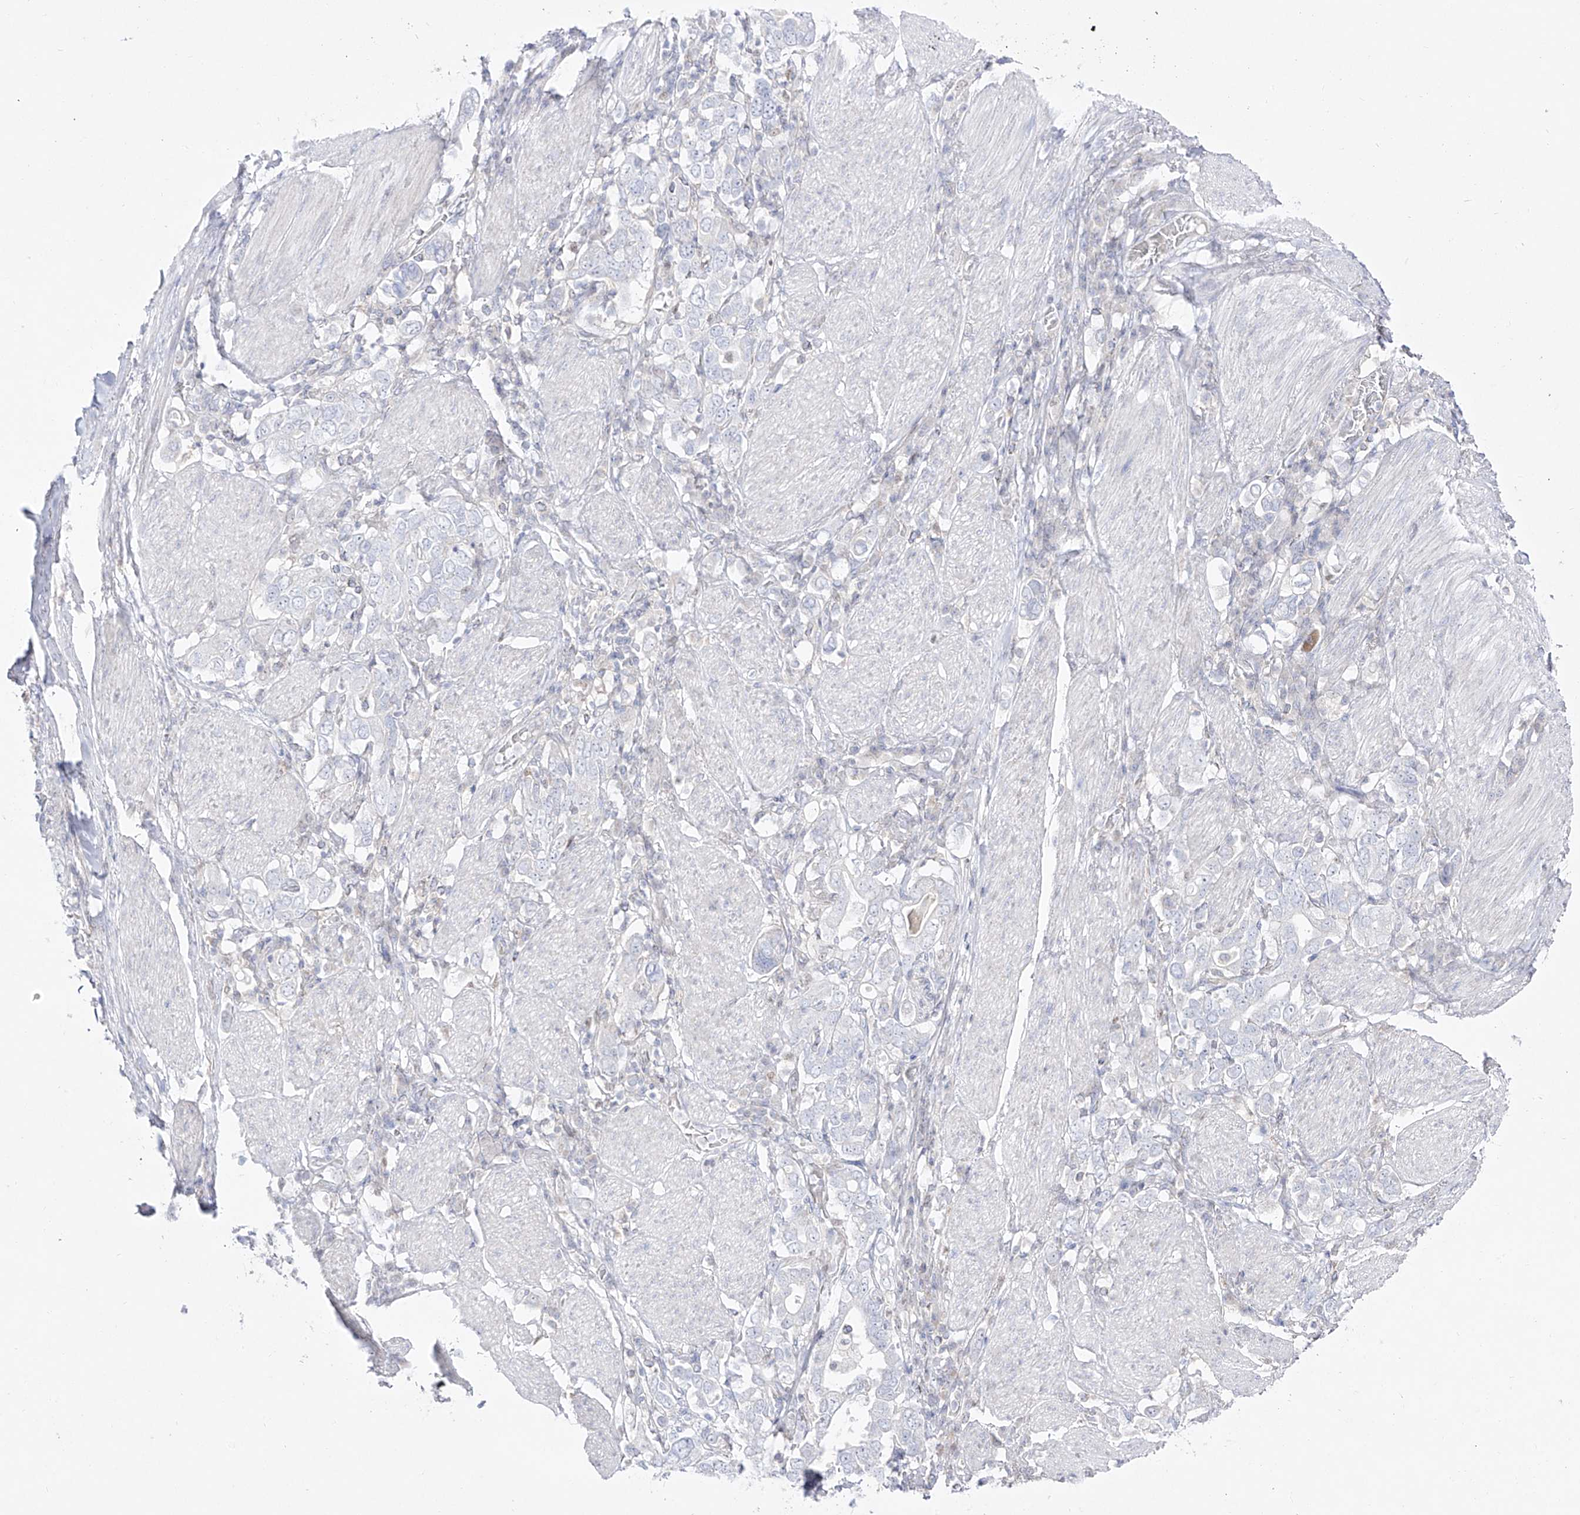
{"staining": {"intensity": "negative", "quantity": "none", "location": "none"}, "tissue": "stomach cancer", "cell_type": "Tumor cells", "image_type": "cancer", "snomed": [{"axis": "morphology", "description": "Adenocarcinoma, NOS"}, {"axis": "topography", "description": "Stomach, upper"}], "caption": "Stomach cancer (adenocarcinoma) was stained to show a protein in brown. There is no significant positivity in tumor cells. (DAB IHC with hematoxylin counter stain).", "gene": "DMKN", "patient": {"sex": "male", "age": 62}}